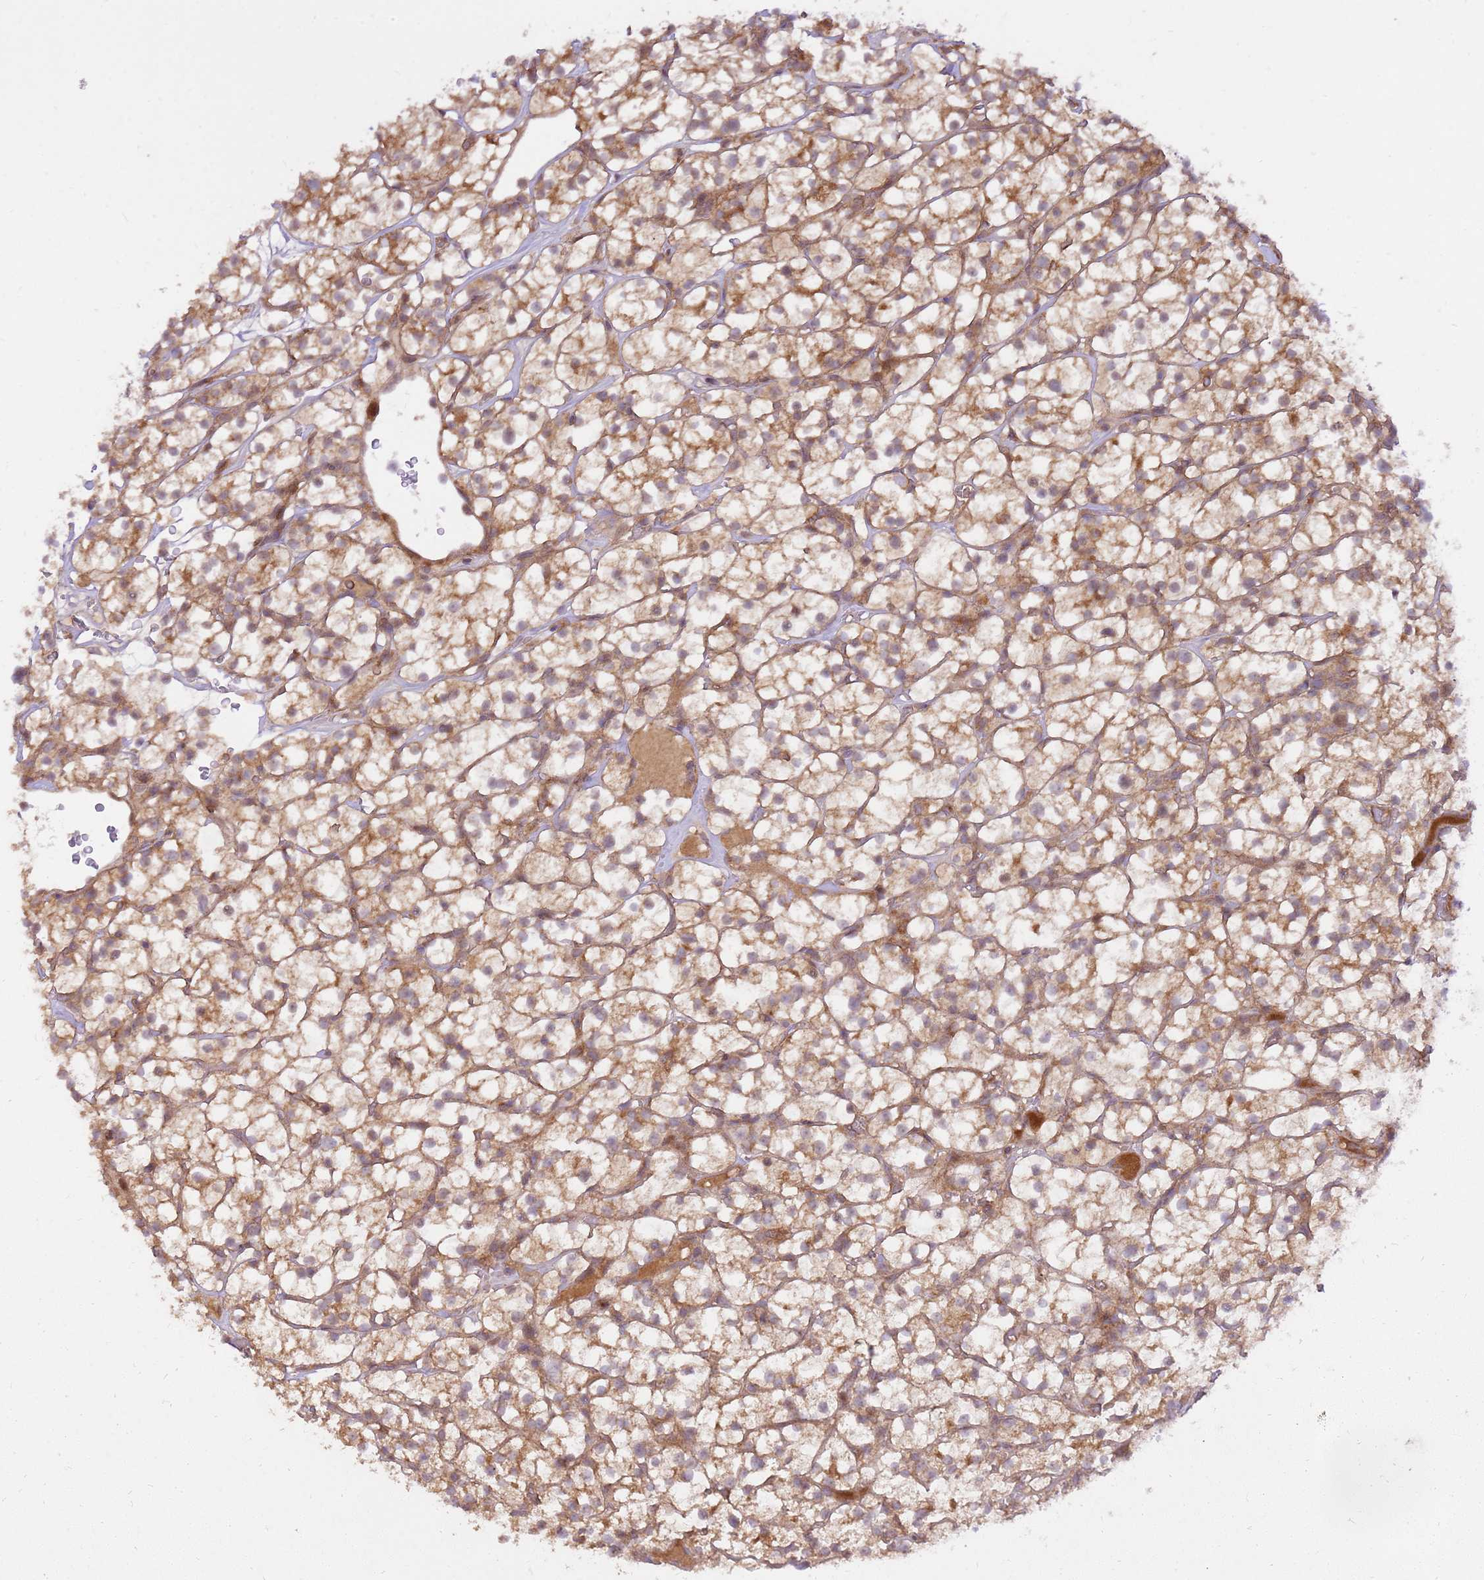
{"staining": {"intensity": "moderate", "quantity": ">75%", "location": "cytoplasmic/membranous"}, "tissue": "renal cancer", "cell_type": "Tumor cells", "image_type": "cancer", "snomed": [{"axis": "morphology", "description": "Adenocarcinoma, NOS"}, {"axis": "topography", "description": "Kidney"}], "caption": "Adenocarcinoma (renal) stained with a brown dye reveals moderate cytoplasmic/membranous positive expression in approximately >75% of tumor cells.", "gene": "GAREM1", "patient": {"sex": "female", "age": 64}}